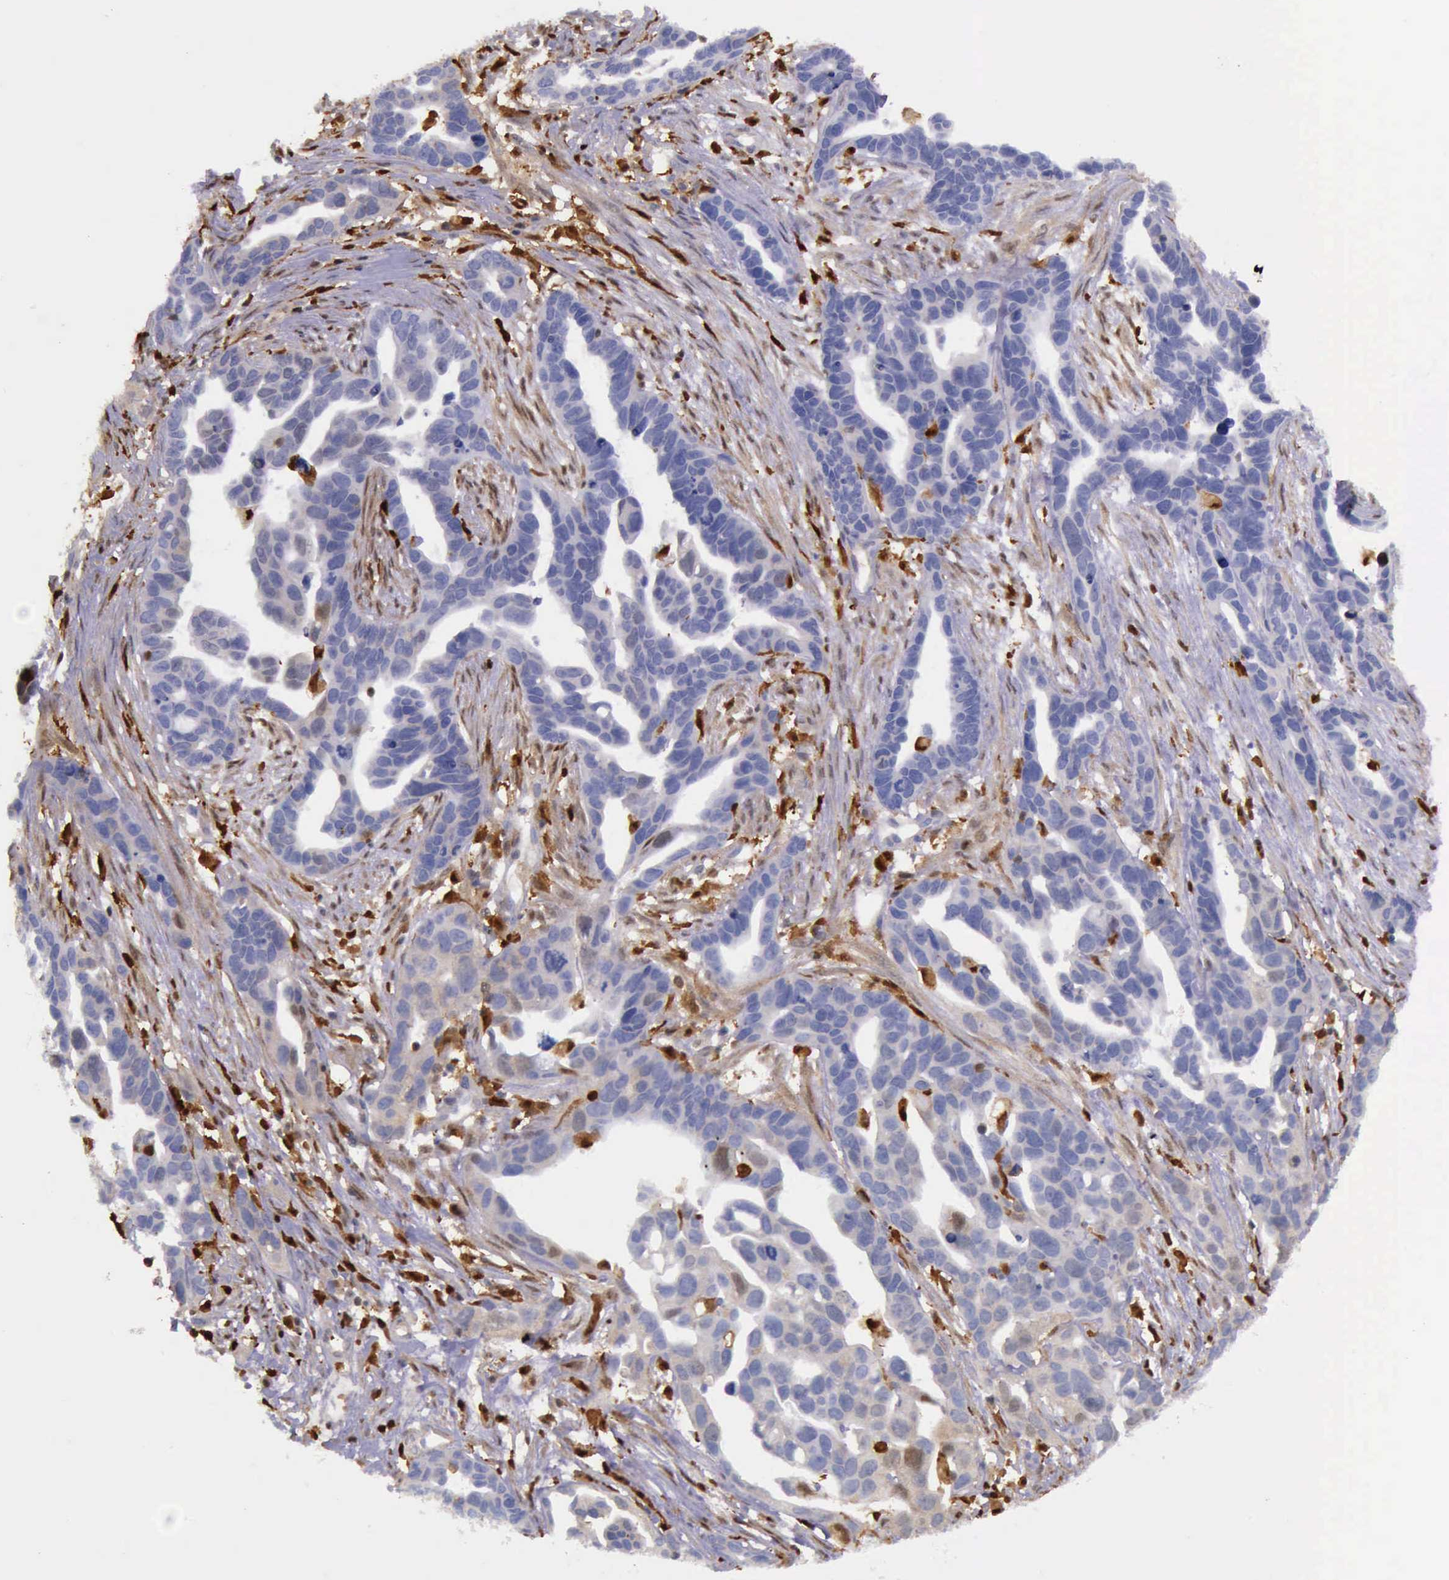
{"staining": {"intensity": "moderate", "quantity": "<25%", "location": "cytoplasmic/membranous,nuclear"}, "tissue": "ovarian cancer", "cell_type": "Tumor cells", "image_type": "cancer", "snomed": [{"axis": "morphology", "description": "Cystadenocarcinoma, serous, NOS"}, {"axis": "topography", "description": "Ovary"}], "caption": "Immunohistochemistry (DAB (3,3'-diaminobenzidine)) staining of ovarian serous cystadenocarcinoma exhibits moderate cytoplasmic/membranous and nuclear protein positivity in about <25% of tumor cells. Using DAB (brown) and hematoxylin (blue) stains, captured at high magnification using brightfield microscopy.", "gene": "TYMP", "patient": {"sex": "female", "age": 54}}